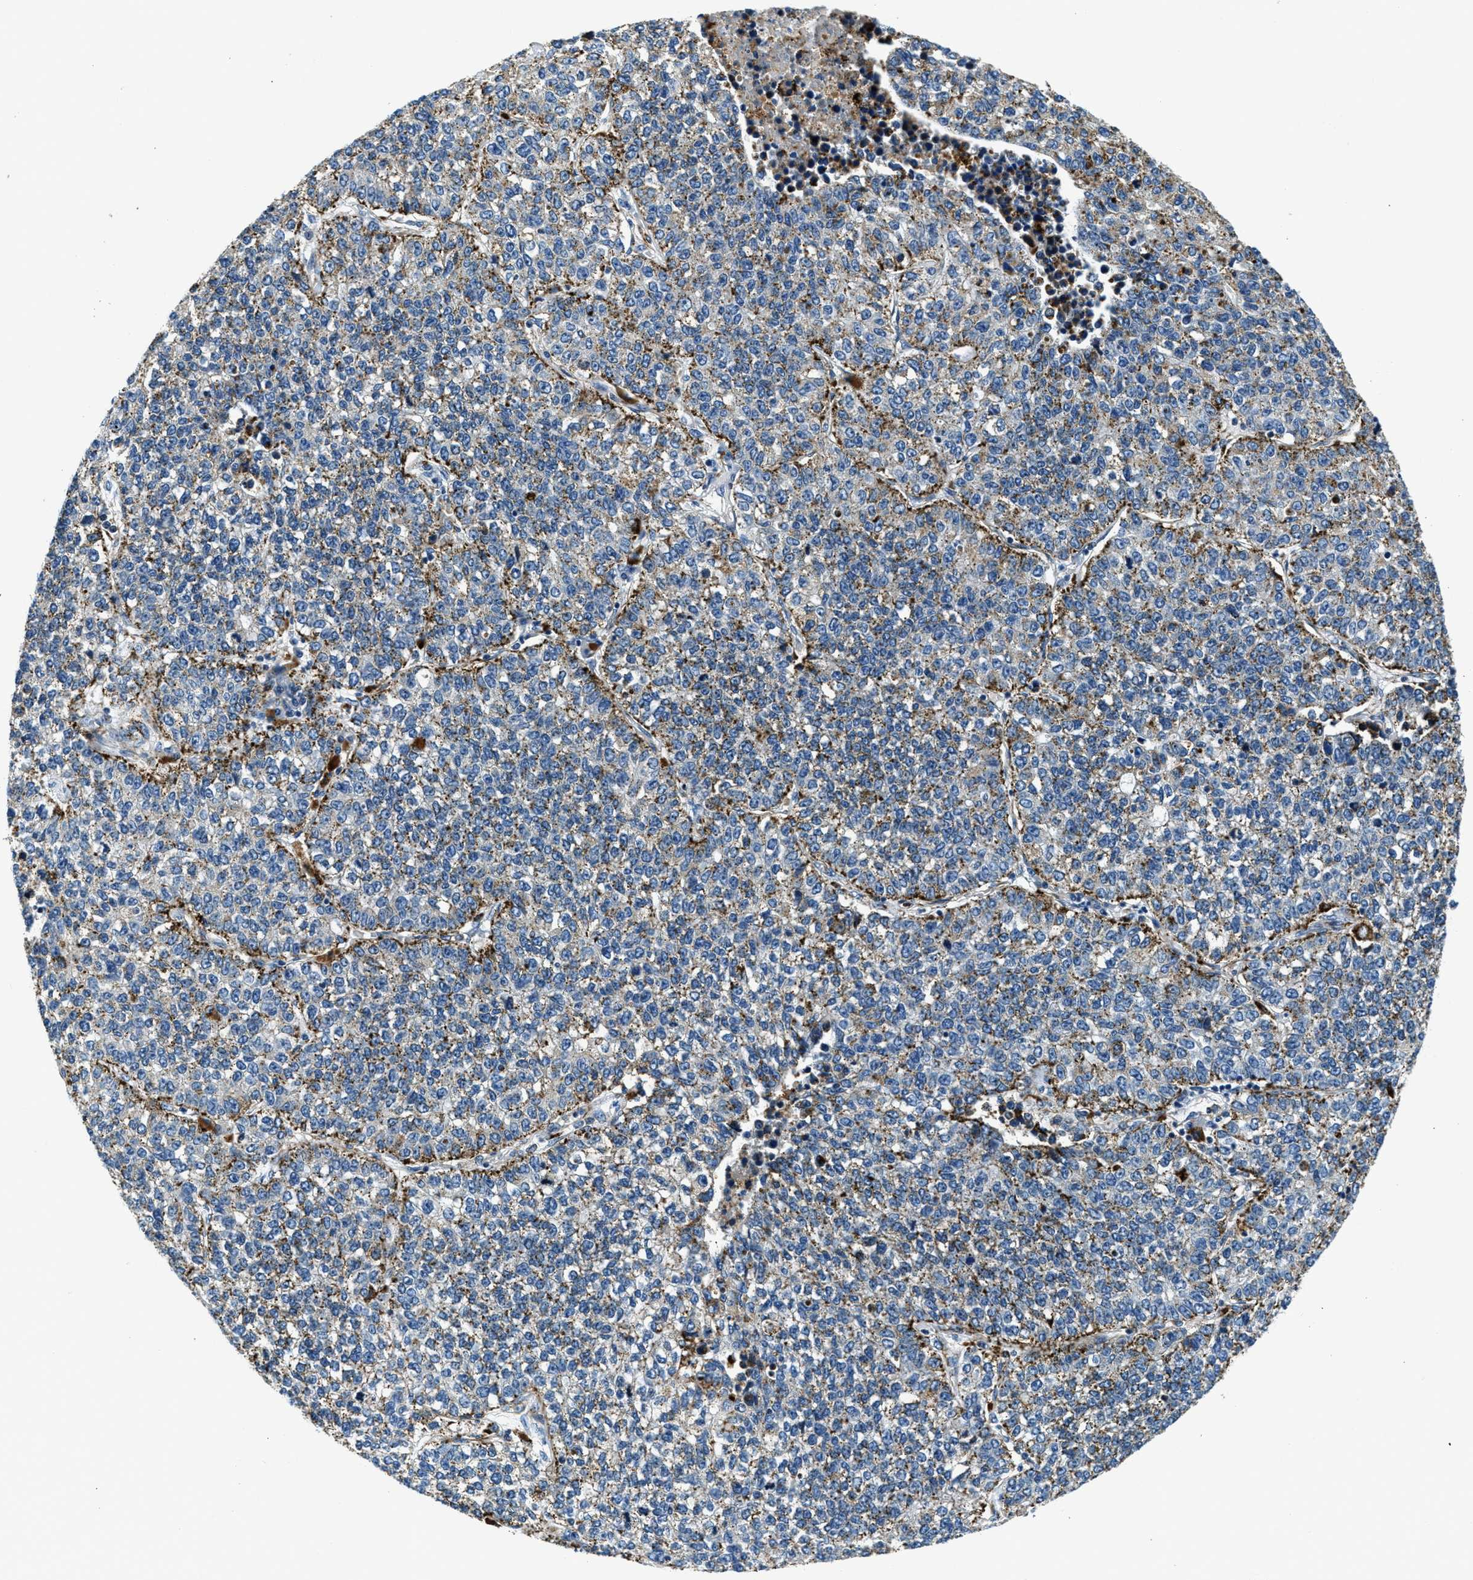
{"staining": {"intensity": "moderate", "quantity": "25%-75%", "location": "cytoplasmic/membranous"}, "tissue": "lung cancer", "cell_type": "Tumor cells", "image_type": "cancer", "snomed": [{"axis": "morphology", "description": "Adenocarcinoma, NOS"}, {"axis": "topography", "description": "Lung"}], "caption": "DAB immunohistochemical staining of adenocarcinoma (lung) exhibits moderate cytoplasmic/membranous protein staining in approximately 25%-75% of tumor cells.", "gene": "GNS", "patient": {"sex": "male", "age": 49}}